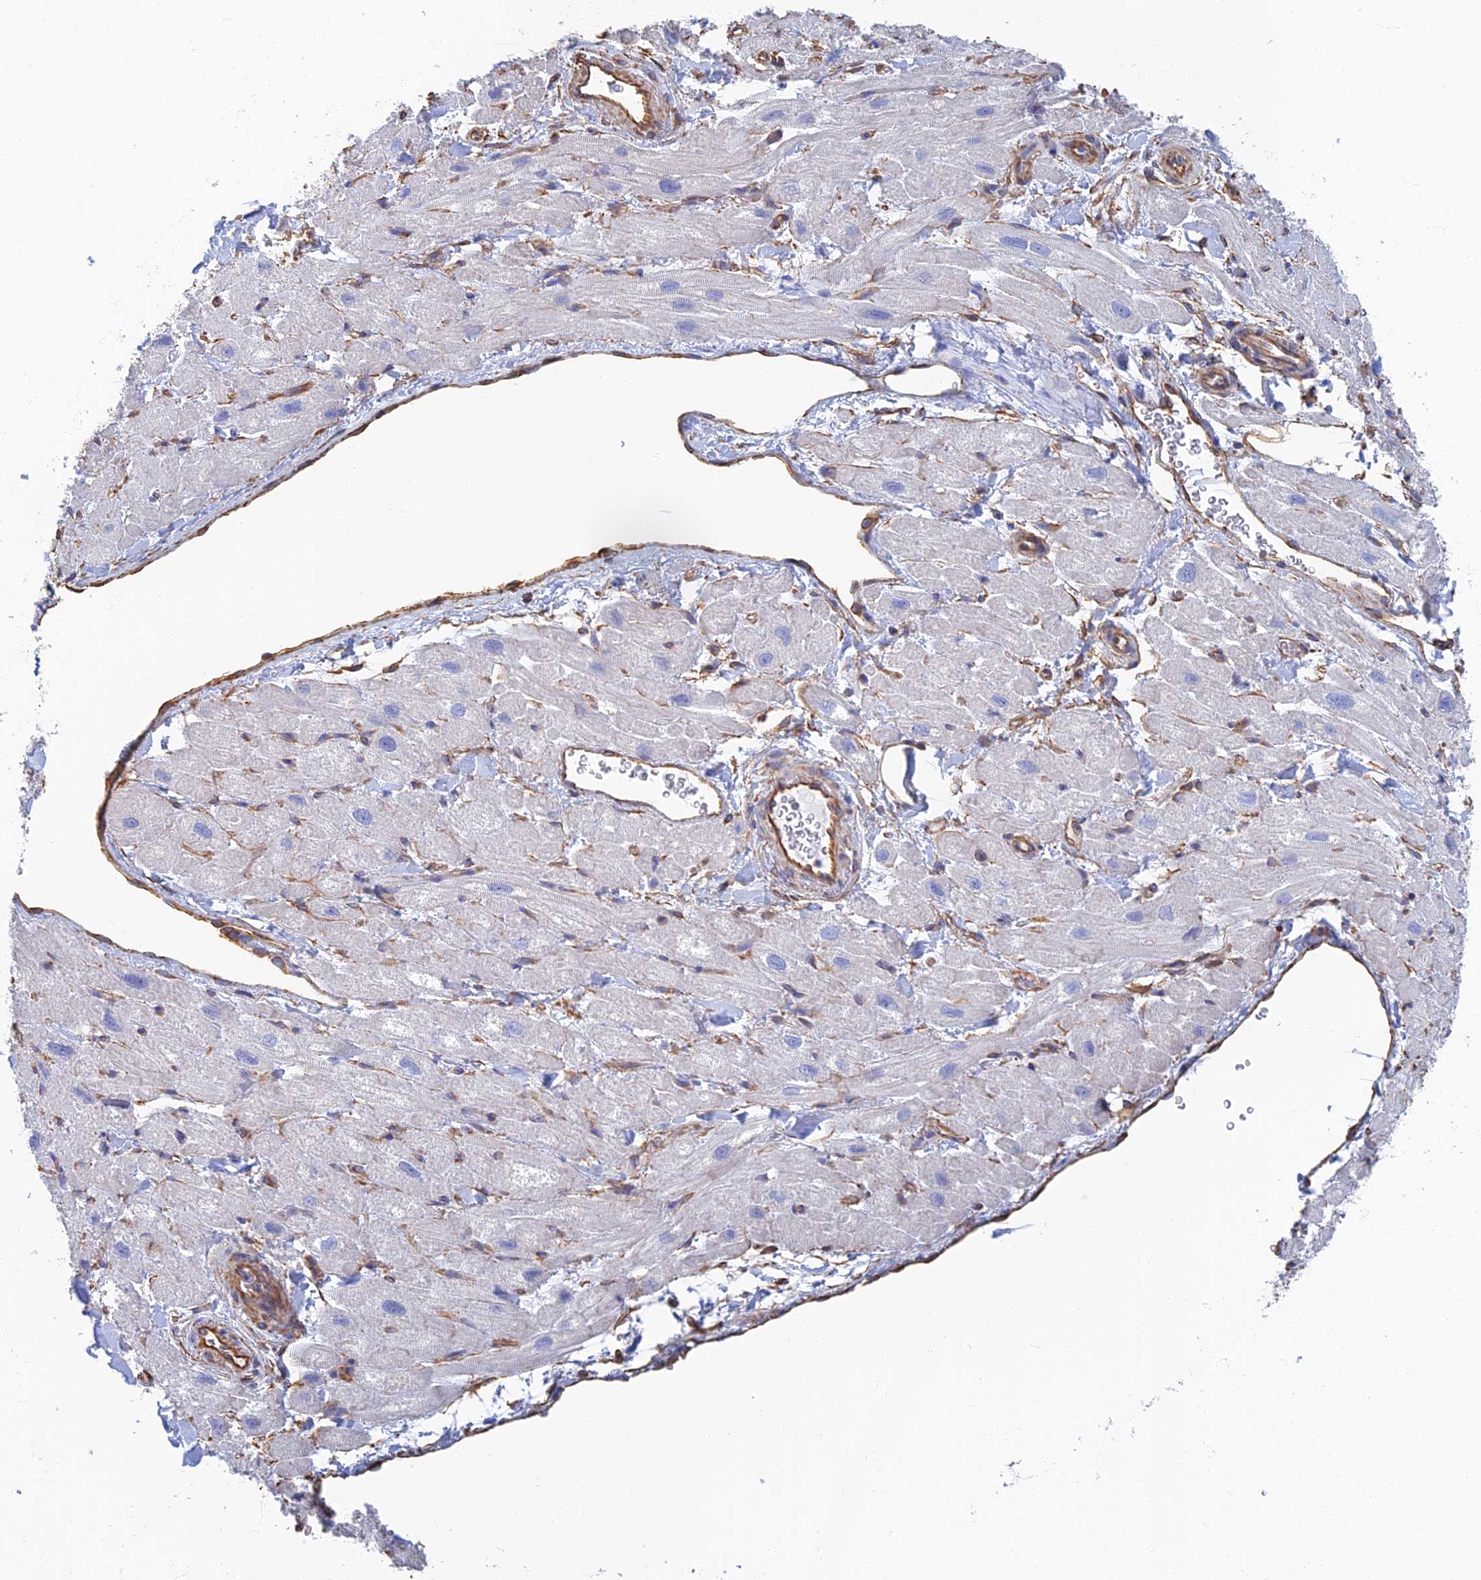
{"staining": {"intensity": "negative", "quantity": "none", "location": "none"}, "tissue": "heart muscle", "cell_type": "Cardiomyocytes", "image_type": "normal", "snomed": [{"axis": "morphology", "description": "Normal tissue, NOS"}, {"axis": "topography", "description": "Heart"}], "caption": "Immunohistochemistry photomicrograph of unremarkable human heart muscle stained for a protein (brown), which exhibits no expression in cardiomyocytes.", "gene": "RMC1", "patient": {"sex": "male", "age": 65}}